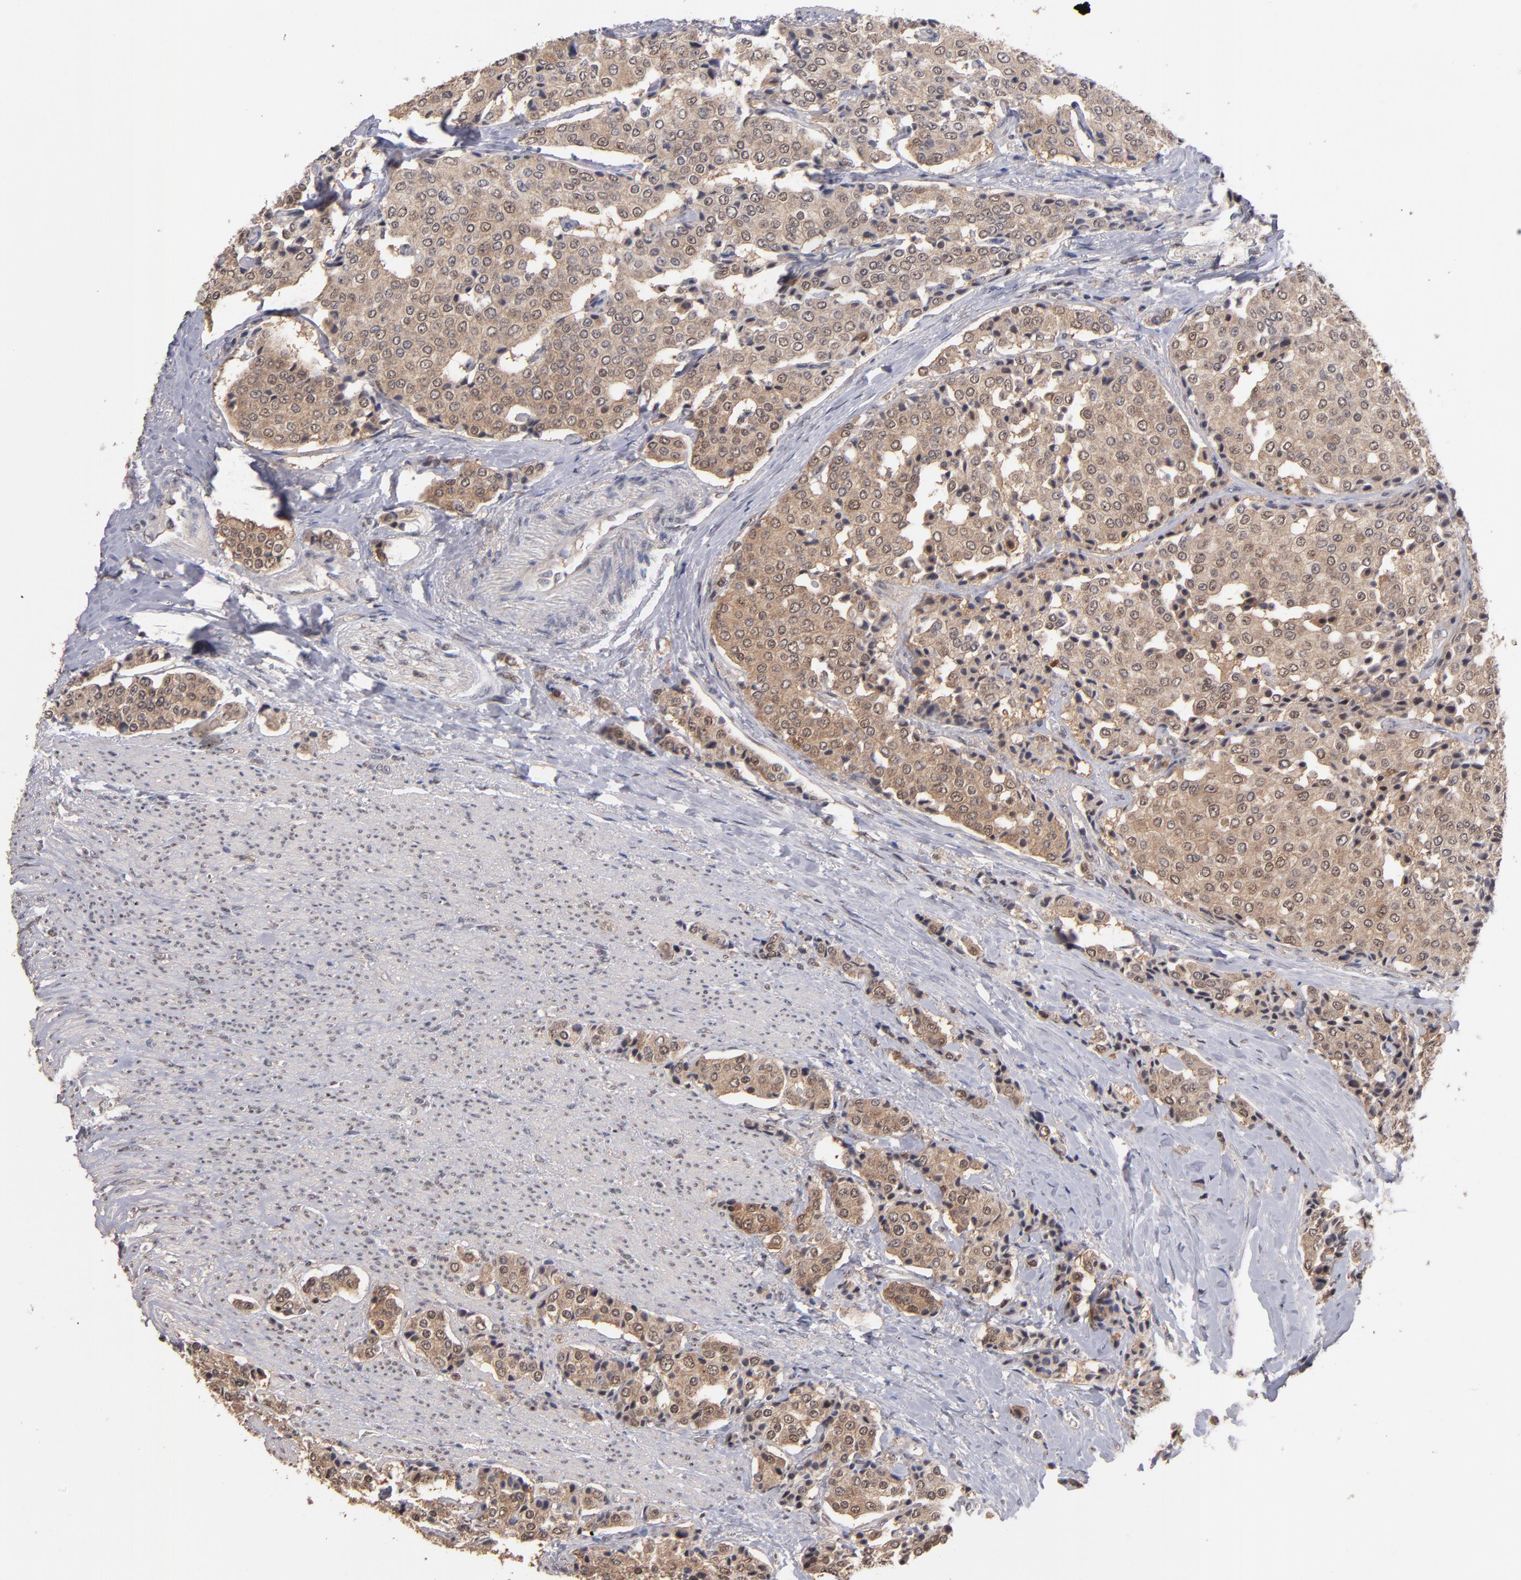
{"staining": {"intensity": "weak", "quantity": ">75%", "location": "cytoplasmic/membranous,nuclear"}, "tissue": "carcinoid", "cell_type": "Tumor cells", "image_type": "cancer", "snomed": [{"axis": "morphology", "description": "Carcinoid, malignant, NOS"}, {"axis": "topography", "description": "Colon"}], "caption": "Immunohistochemical staining of human carcinoid (malignant) displays low levels of weak cytoplasmic/membranous and nuclear protein expression in approximately >75% of tumor cells.", "gene": "PSMD10", "patient": {"sex": "female", "age": 61}}